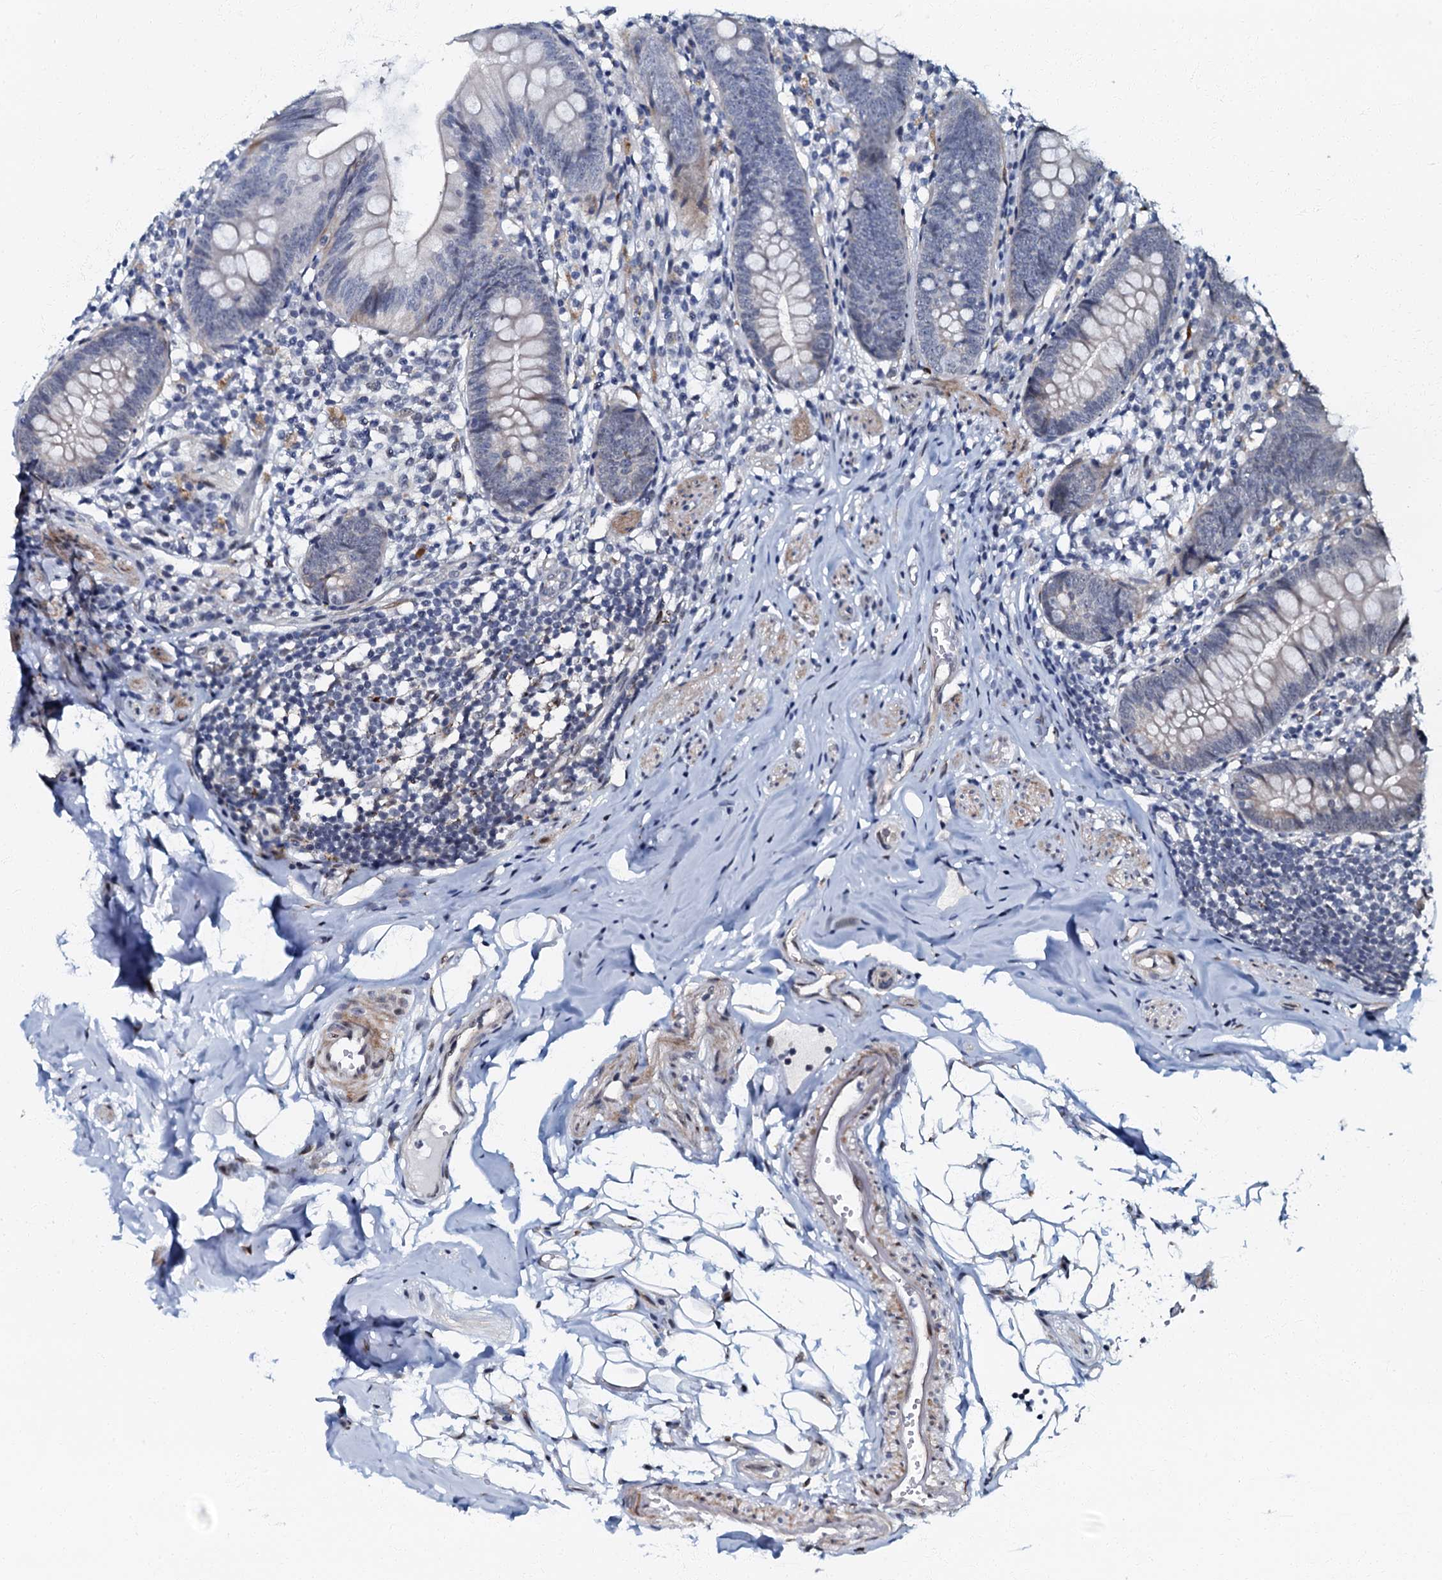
{"staining": {"intensity": "negative", "quantity": "none", "location": "none"}, "tissue": "appendix", "cell_type": "Glandular cells", "image_type": "normal", "snomed": [{"axis": "morphology", "description": "Normal tissue, NOS"}, {"axis": "topography", "description": "Appendix"}], "caption": "IHC photomicrograph of benign appendix stained for a protein (brown), which exhibits no expression in glandular cells.", "gene": "OLAH", "patient": {"sex": "female", "age": 62}}